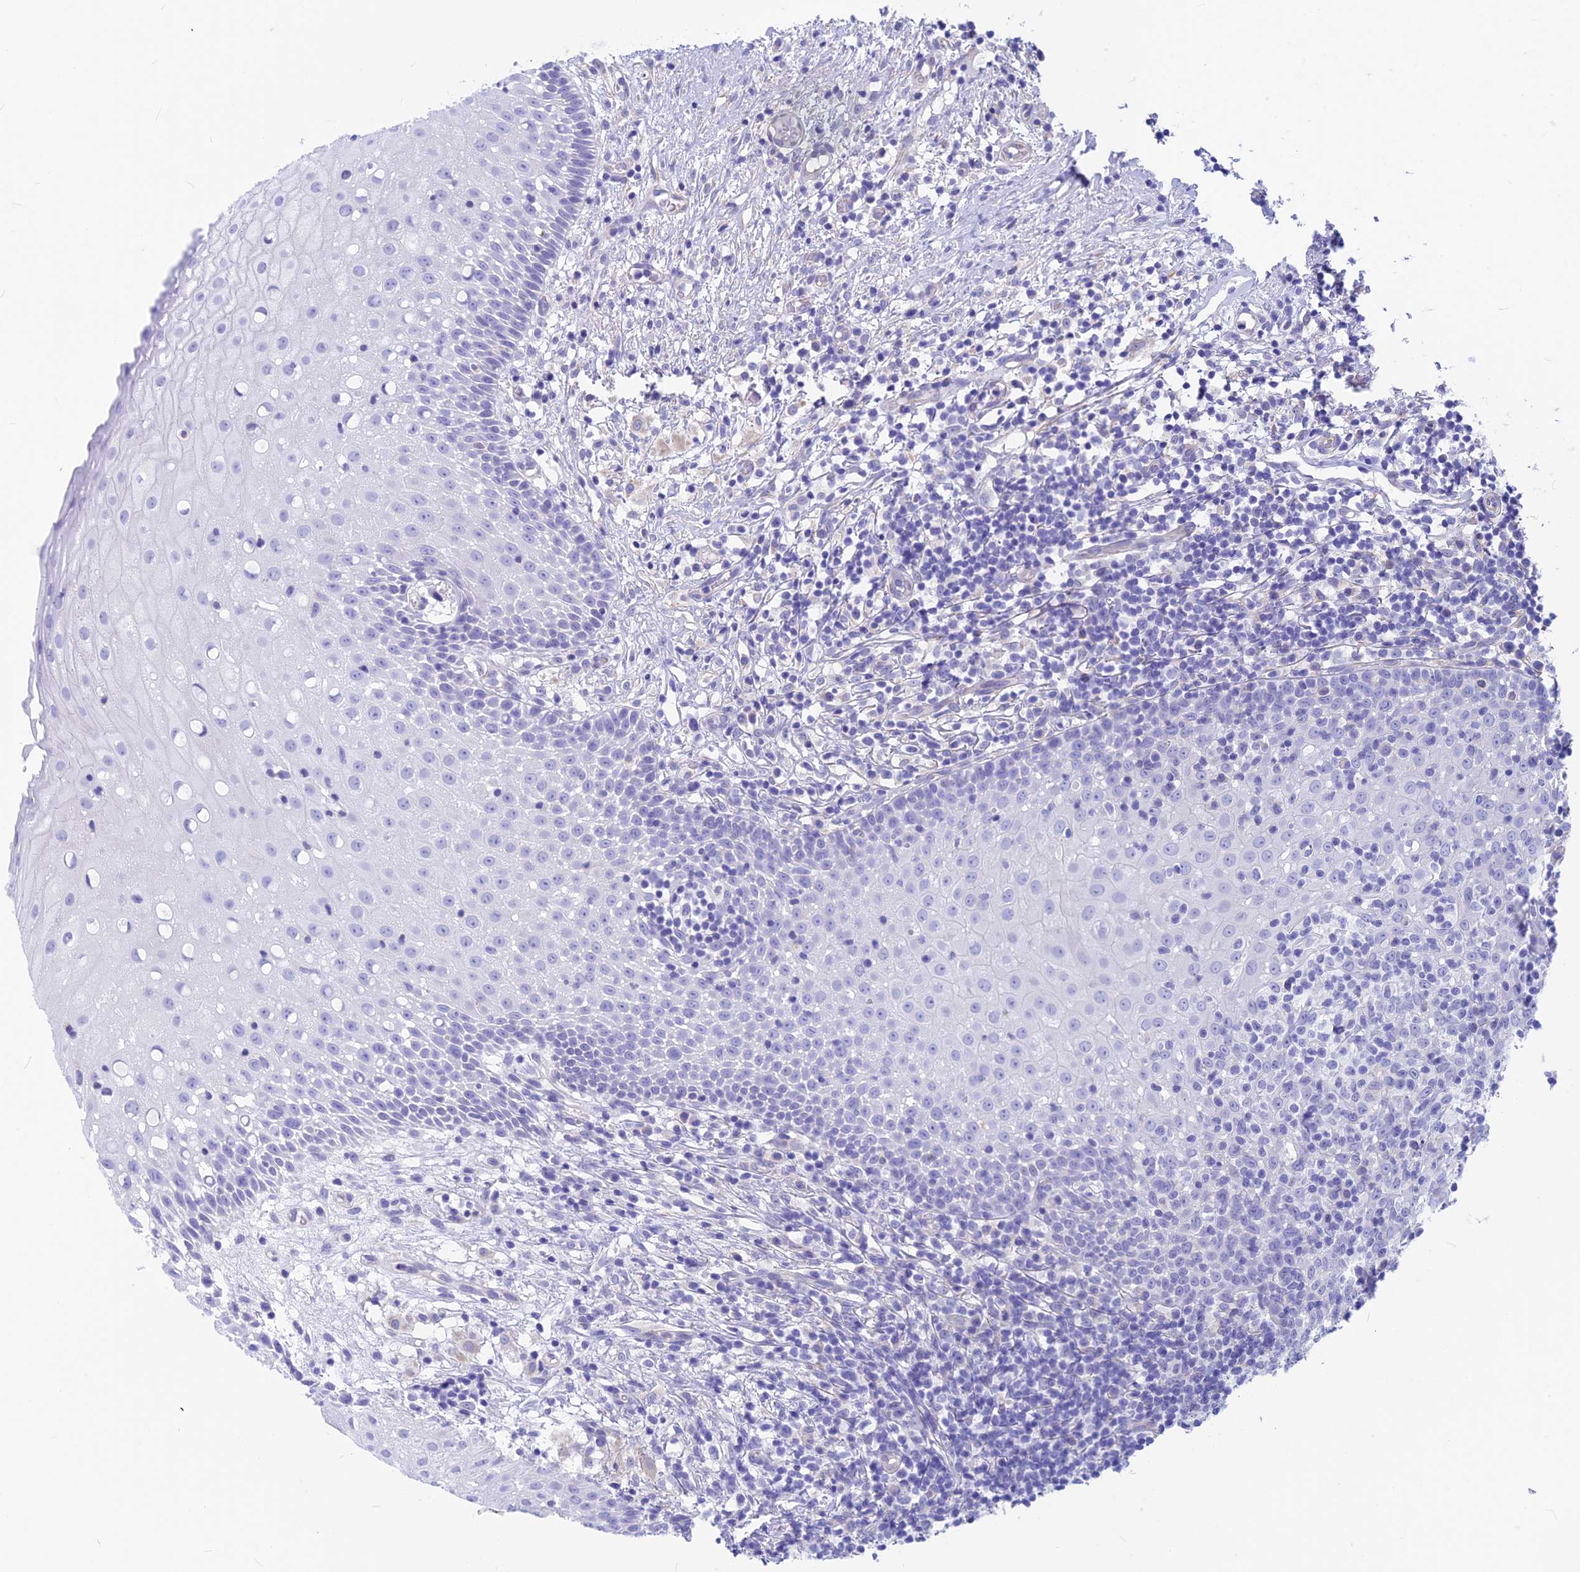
{"staining": {"intensity": "negative", "quantity": "none", "location": "none"}, "tissue": "oral mucosa", "cell_type": "Squamous epithelial cells", "image_type": "normal", "snomed": [{"axis": "morphology", "description": "Normal tissue, NOS"}, {"axis": "topography", "description": "Oral tissue"}], "caption": "Human oral mucosa stained for a protein using immunohistochemistry shows no expression in squamous epithelial cells.", "gene": "GNGT2", "patient": {"sex": "female", "age": 69}}